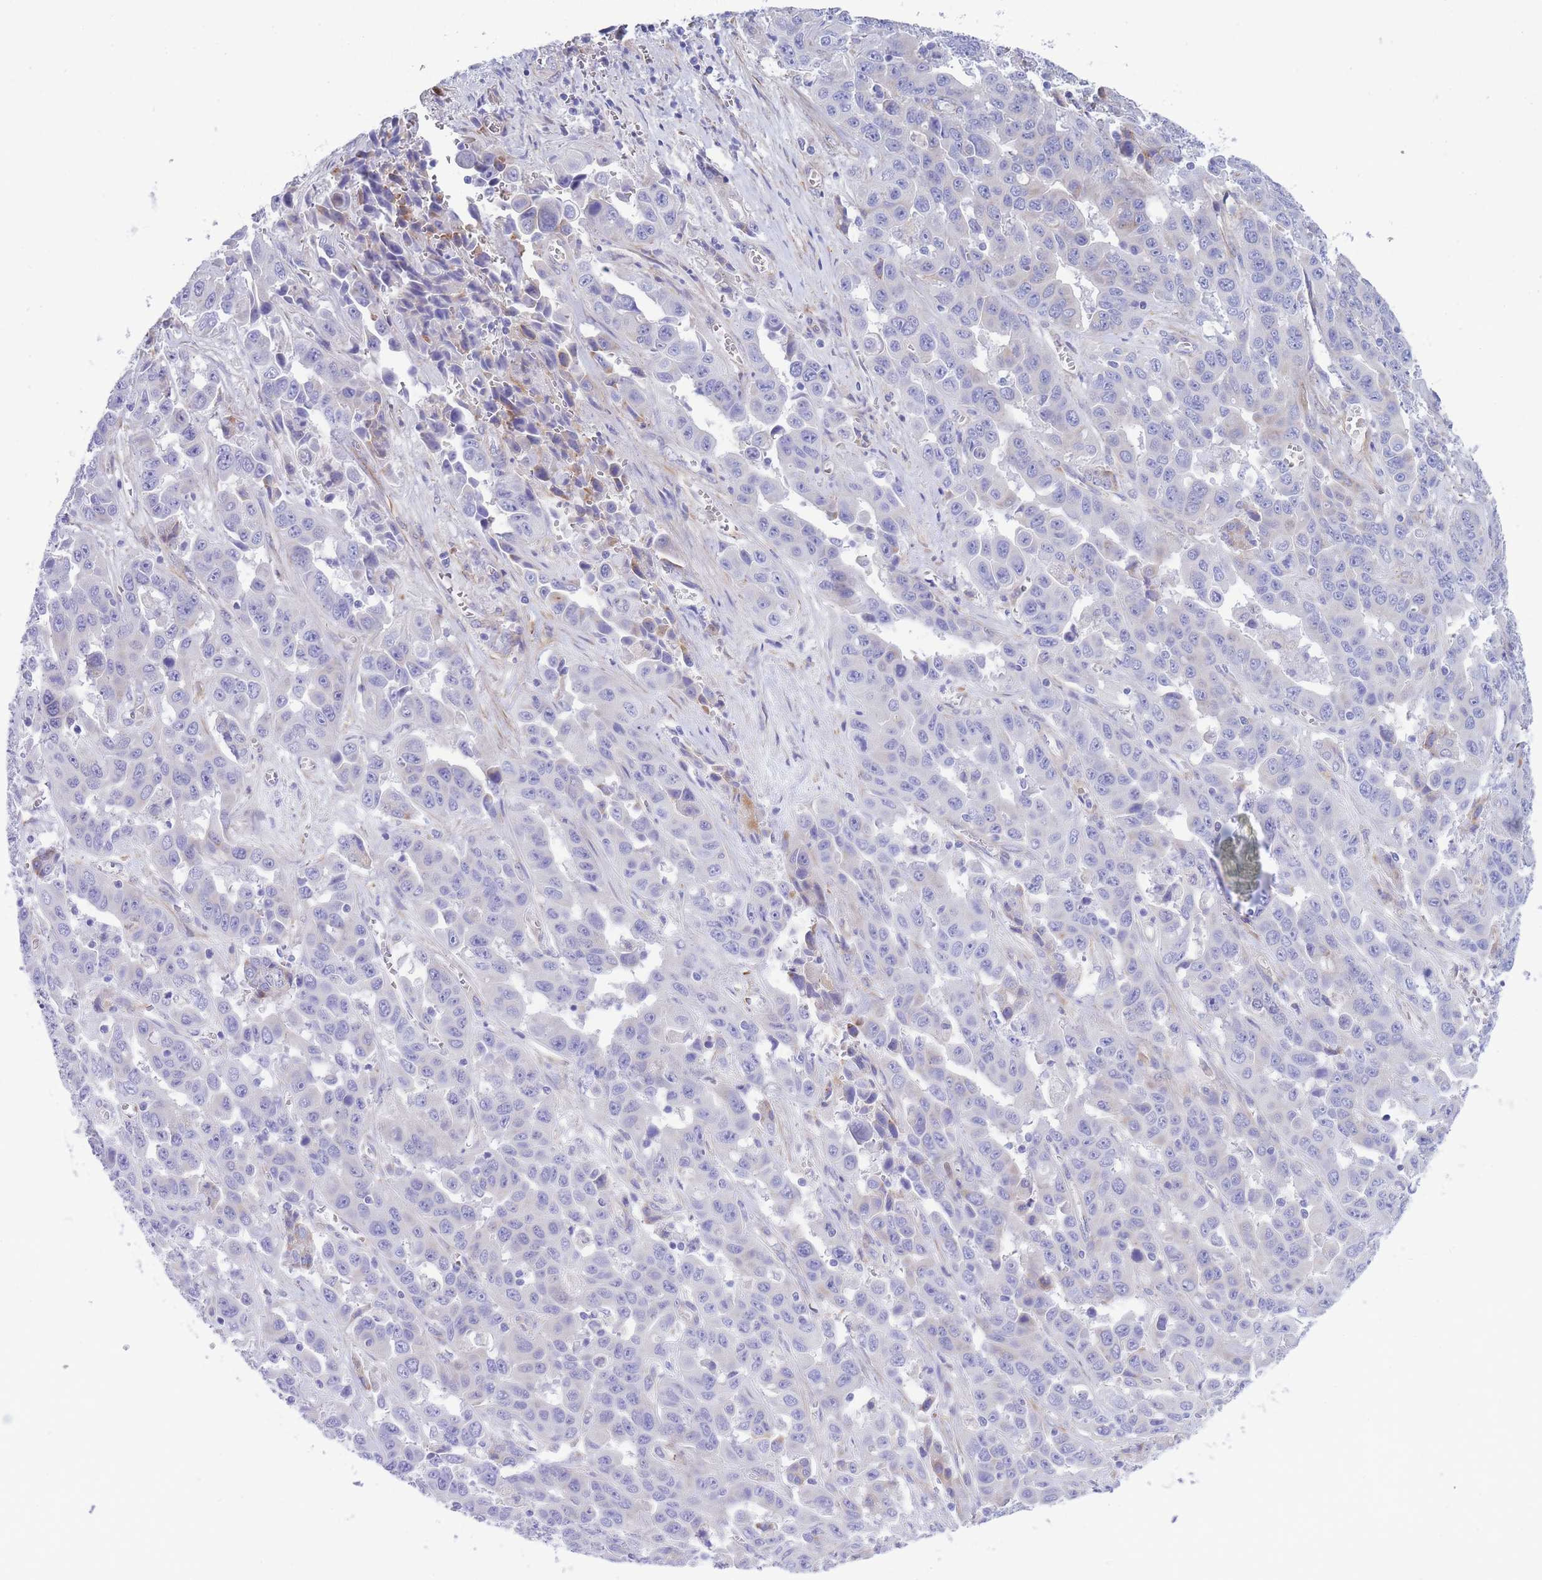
{"staining": {"intensity": "negative", "quantity": "none", "location": "none"}, "tissue": "liver cancer", "cell_type": "Tumor cells", "image_type": "cancer", "snomed": [{"axis": "morphology", "description": "Cholangiocarcinoma"}, {"axis": "topography", "description": "Liver"}], "caption": "Tumor cells show no significant staining in liver cancer (cholangiocarcinoma).", "gene": "DET1", "patient": {"sex": "female", "age": 52}}